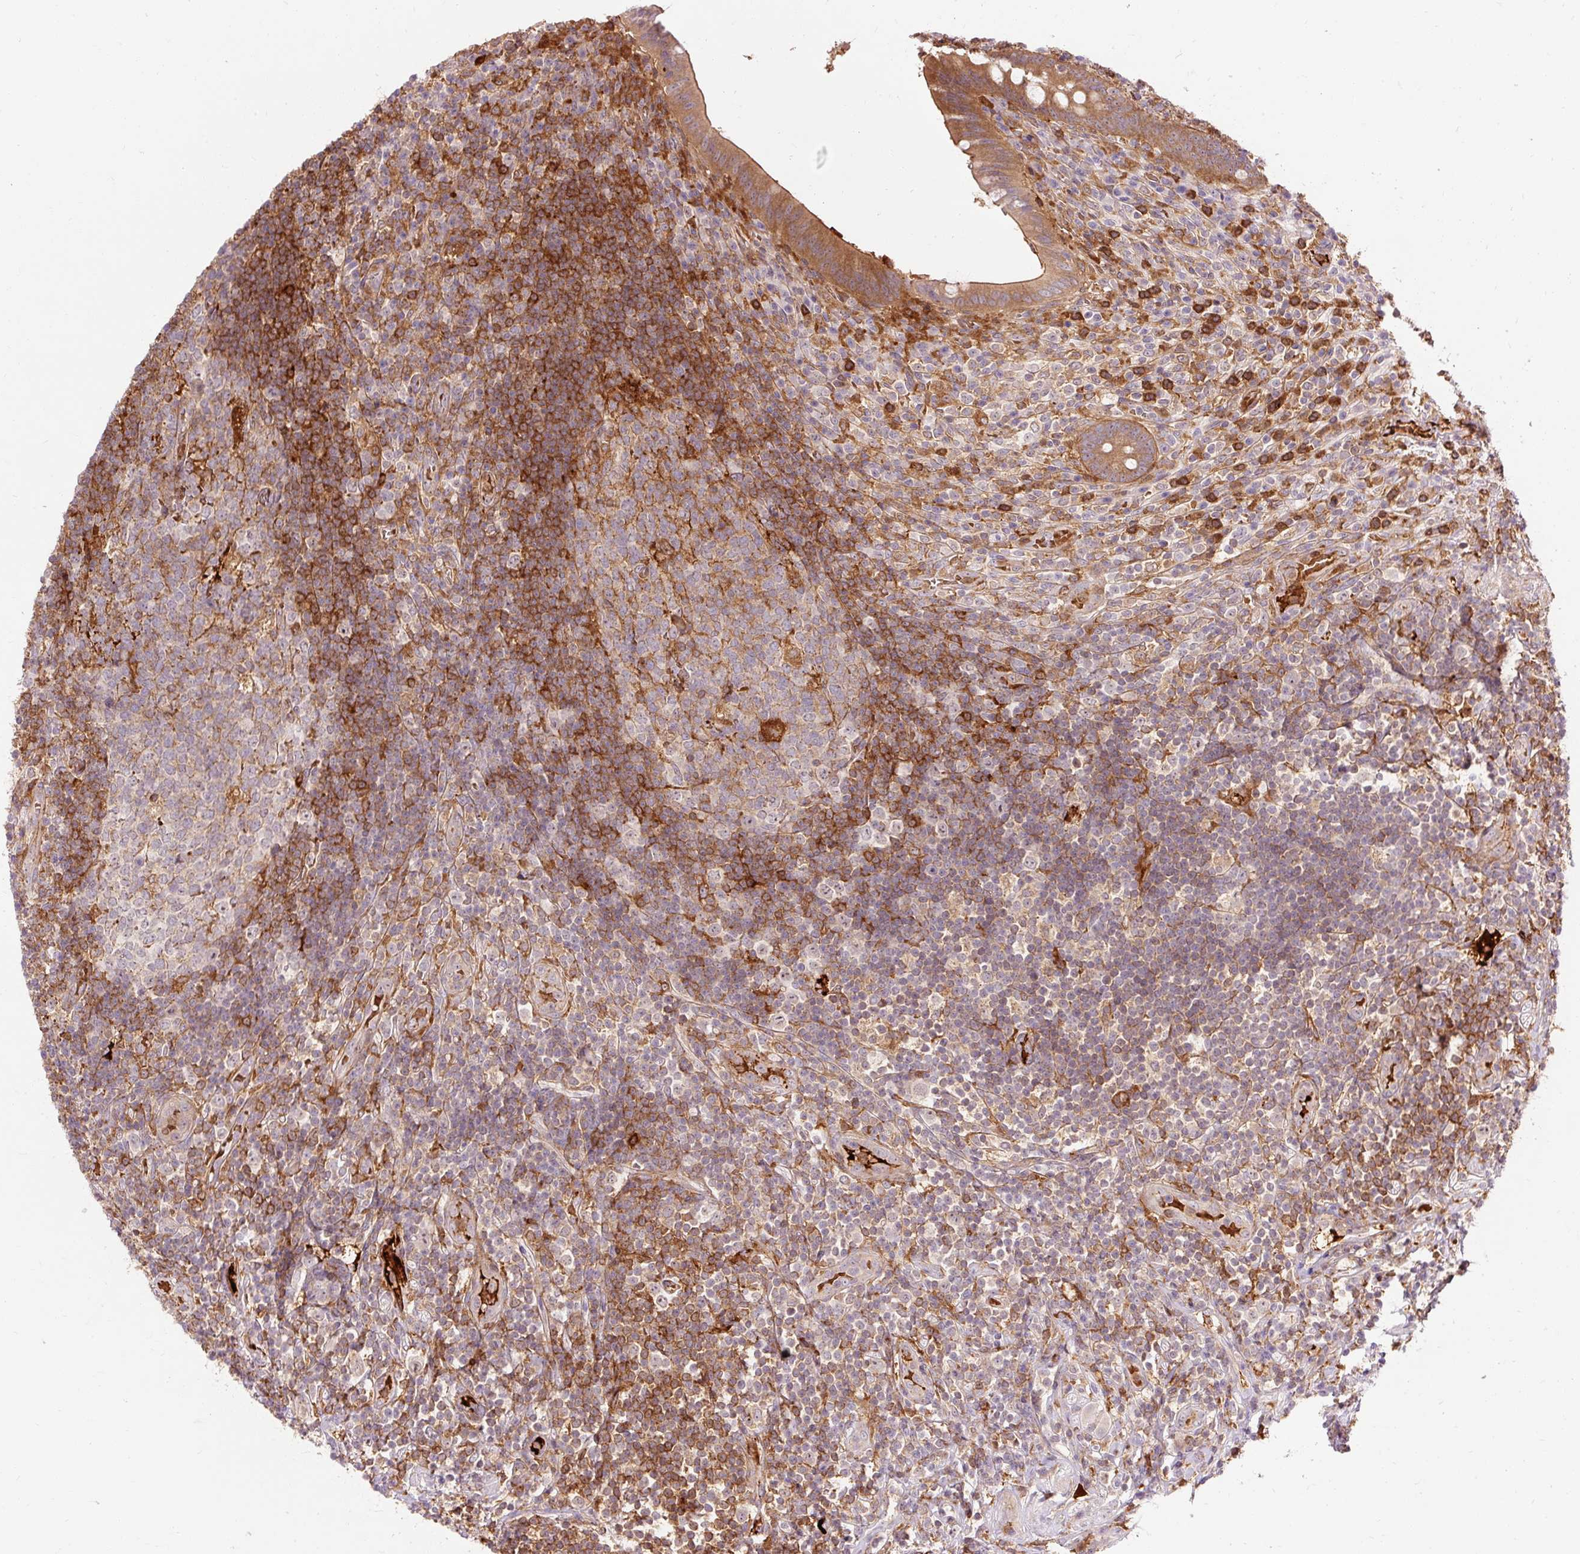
{"staining": {"intensity": "moderate", "quantity": ">75%", "location": "cytoplasmic/membranous"}, "tissue": "appendix", "cell_type": "Glandular cells", "image_type": "normal", "snomed": [{"axis": "morphology", "description": "Normal tissue, NOS"}, {"axis": "topography", "description": "Appendix"}], "caption": "Human appendix stained with a brown dye reveals moderate cytoplasmic/membranous positive staining in approximately >75% of glandular cells.", "gene": "CEBPZ", "patient": {"sex": "female", "age": 43}}